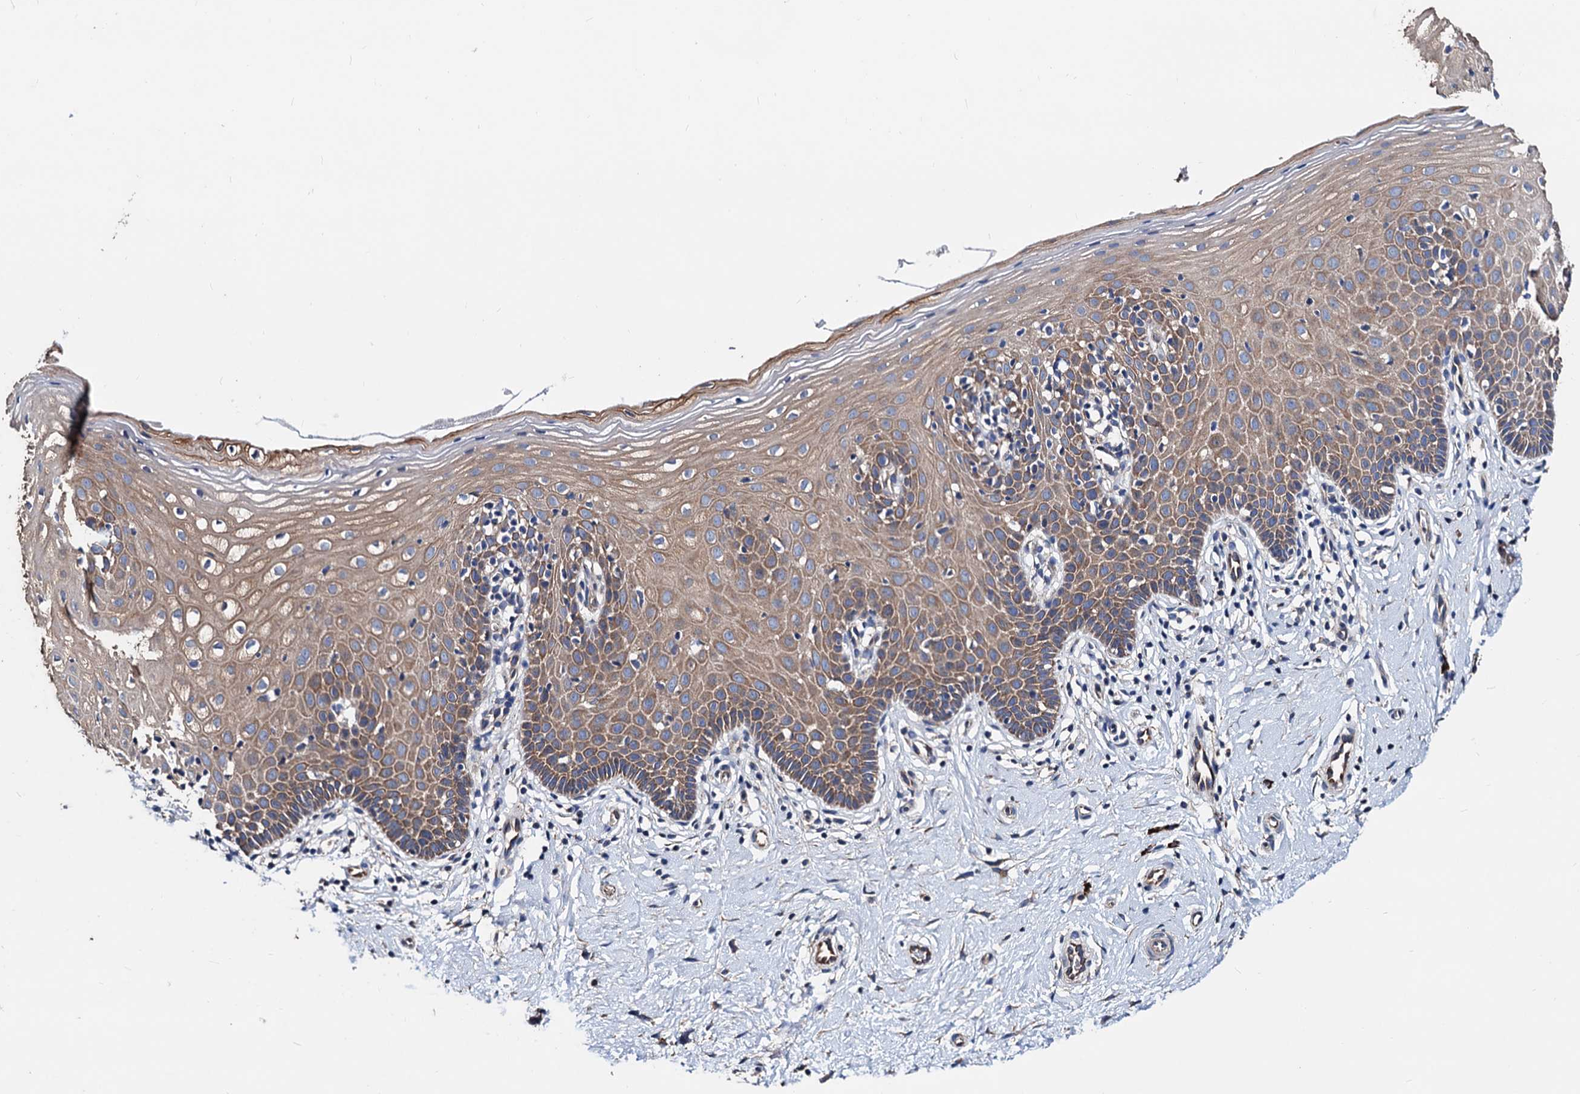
{"staining": {"intensity": "weak", "quantity": "<25%", "location": "cytoplasmic/membranous"}, "tissue": "cervix", "cell_type": "Glandular cells", "image_type": "normal", "snomed": [{"axis": "morphology", "description": "Normal tissue, NOS"}, {"axis": "topography", "description": "Cervix"}], "caption": "High magnification brightfield microscopy of benign cervix stained with DAB (3,3'-diaminobenzidine) (brown) and counterstained with hematoxylin (blue): glandular cells show no significant expression.", "gene": "AKAP11", "patient": {"sex": "female", "age": 36}}